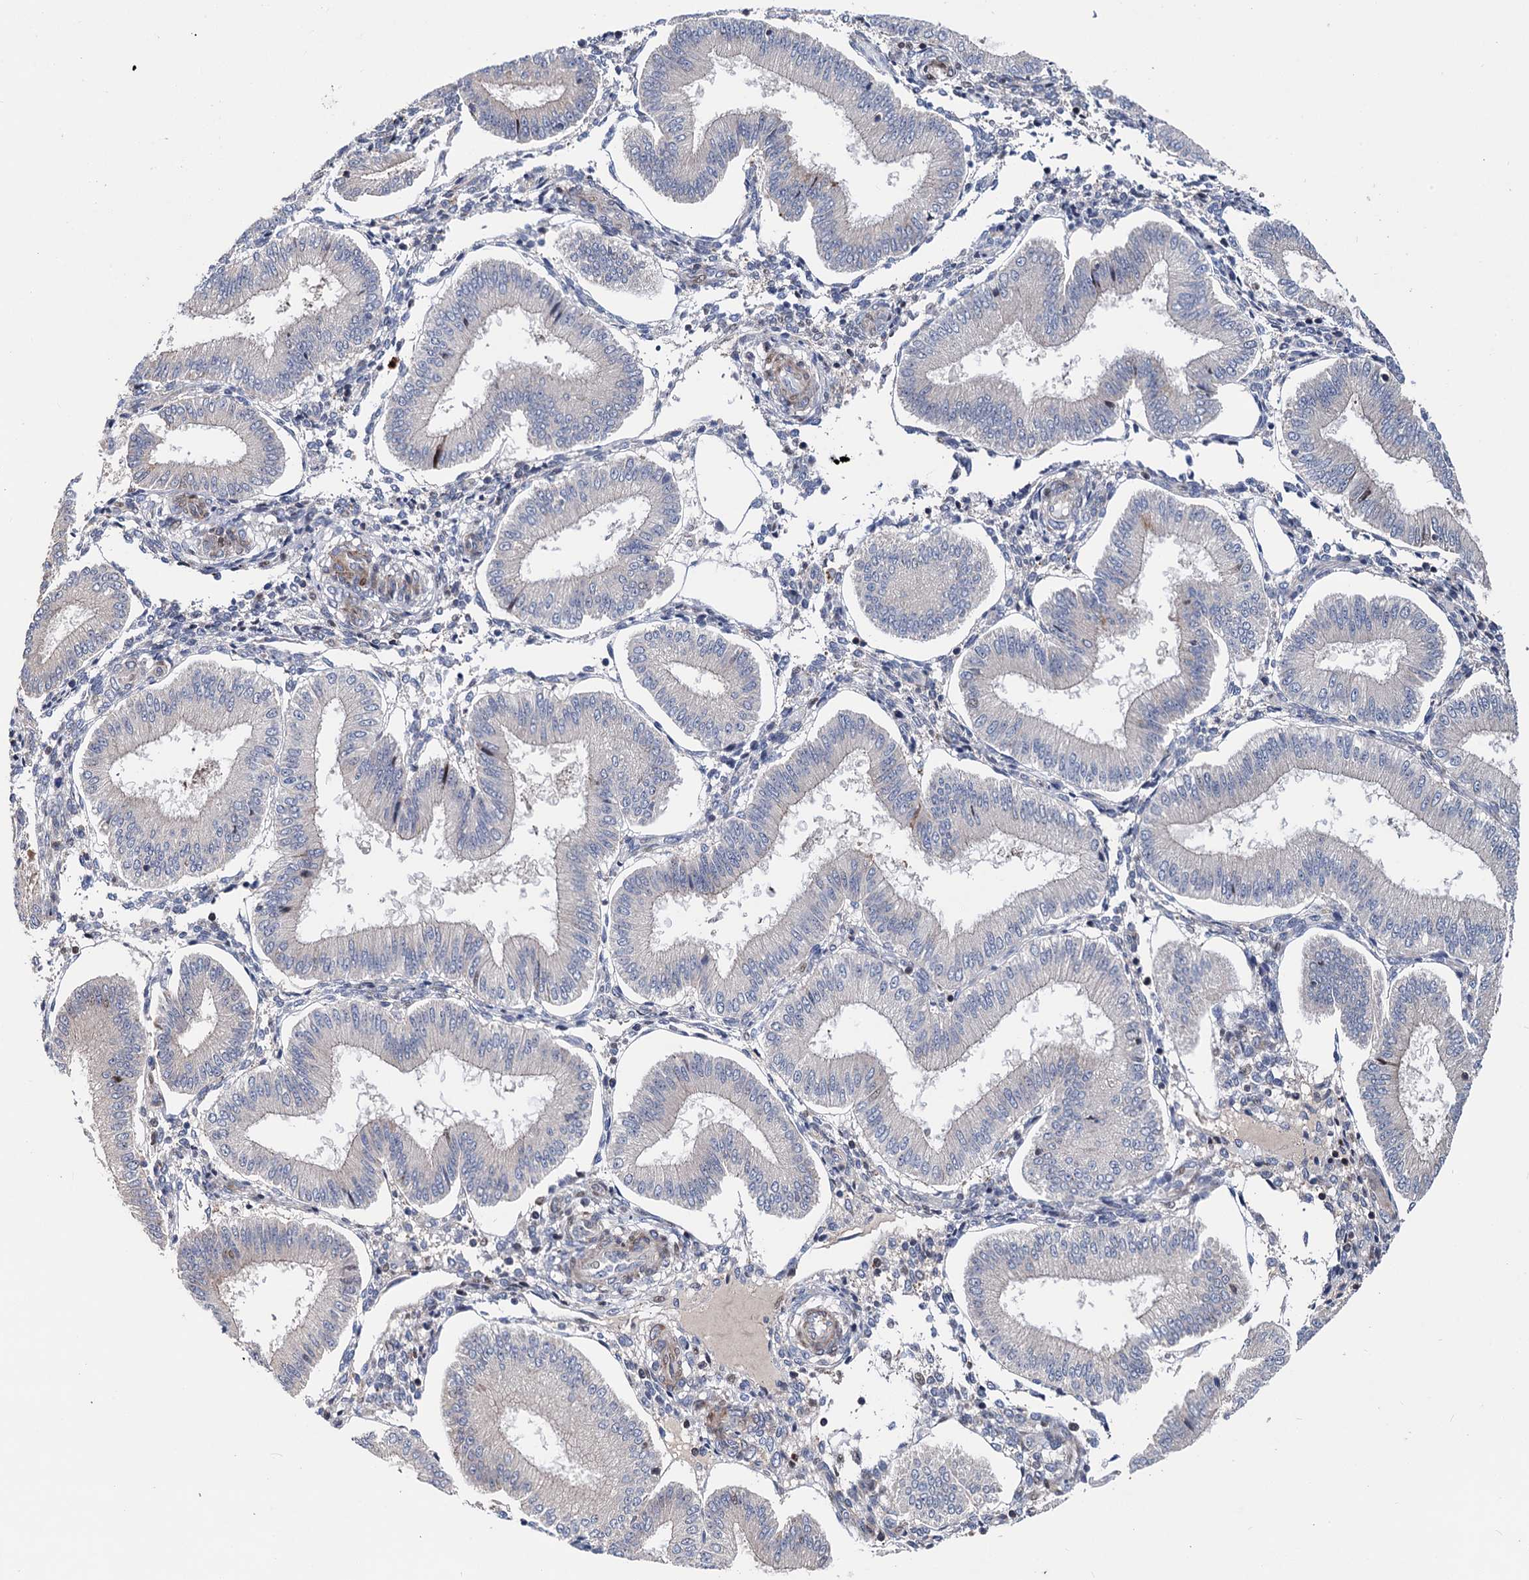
{"staining": {"intensity": "negative", "quantity": "none", "location": "none"}, "tissue": "endometrium", "cell_type": "Cells in endometrial stroma", "image_type": "normal", "snomed": [{"axis": "morphology", "description": "Normal tissue, NOS"}, {"axis": "topography", "description": "Endometrium"}], "caption": "High magnification brightfield microscopy of normal endometrium stained with DAB (3,3'-diaminobenzidine) (brown) and counterstained with hematoxylin (blue): cells in endometrial stroma show no significant staining. (Stains: DAB IHC with hematoxylin counter stain, Microscopy: brightfield microscopy at high magnification).", "gene": "UBR1", "patient": {"sex": "female", "age": 39}}